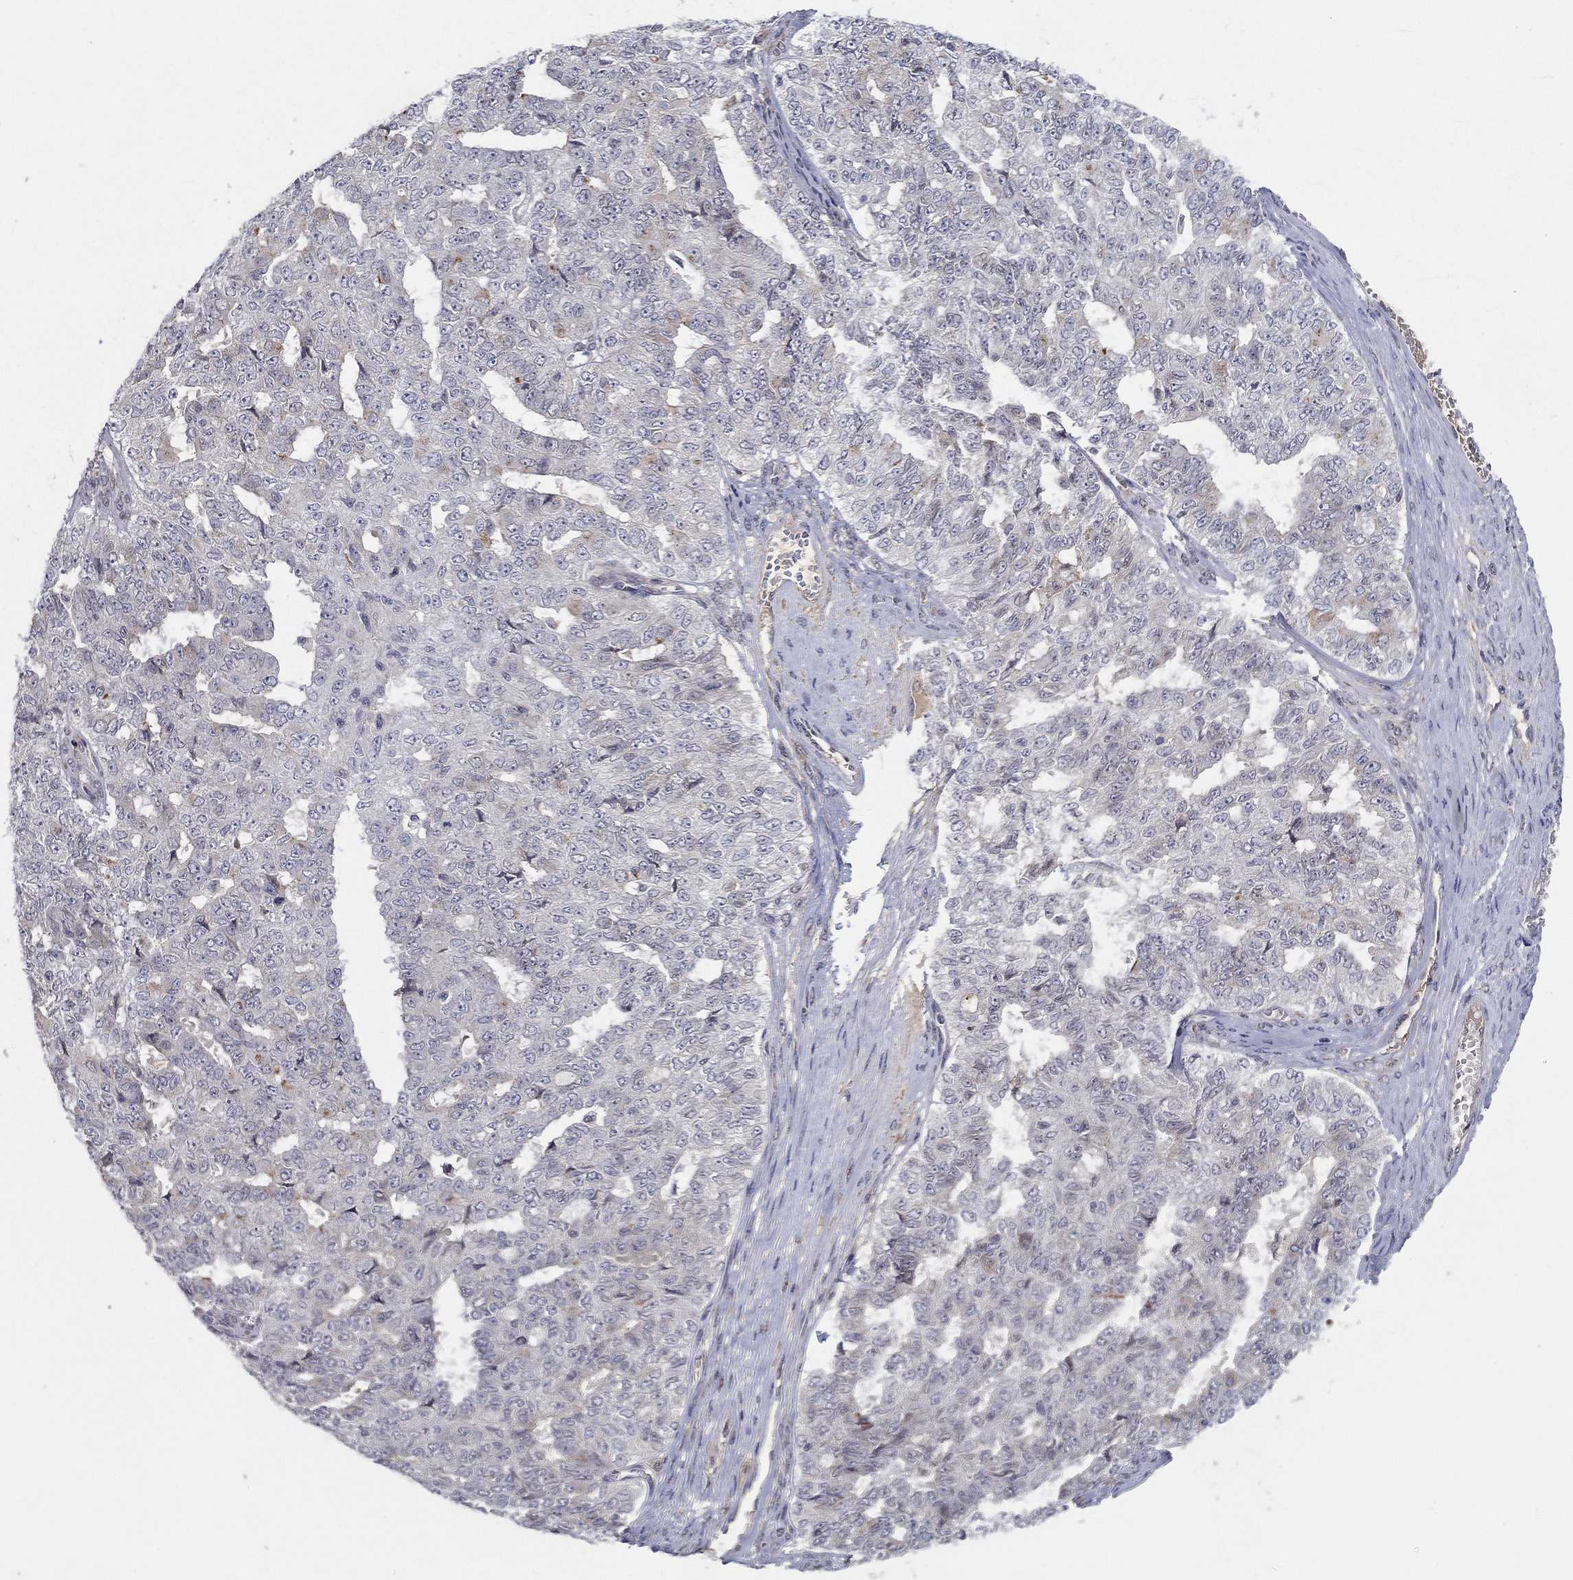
{"staining": {"intensity": "negative", "quantity": "none", "location": "none"}, "tissue": "ovarian cancer", "cell_type": "Tumor cells", "image_type": "cancer", "snomed": [{"axis": "morphology", "description": "Cystadenocarcinoma, serous, NOS"}, {"axis": "topography", "description": "Ovary"}], "caption": "Tumor cells are negative for protein expression in human ovarian cancer. Brightfield microscopy of immunohistochemistry stained with DAB (3,3'-diaminobenzidine) (brown) and hematoxylin (blue), captured at high magnification.", "gene": "CETN3", "patient": {"sex": "female", "age": 71}}